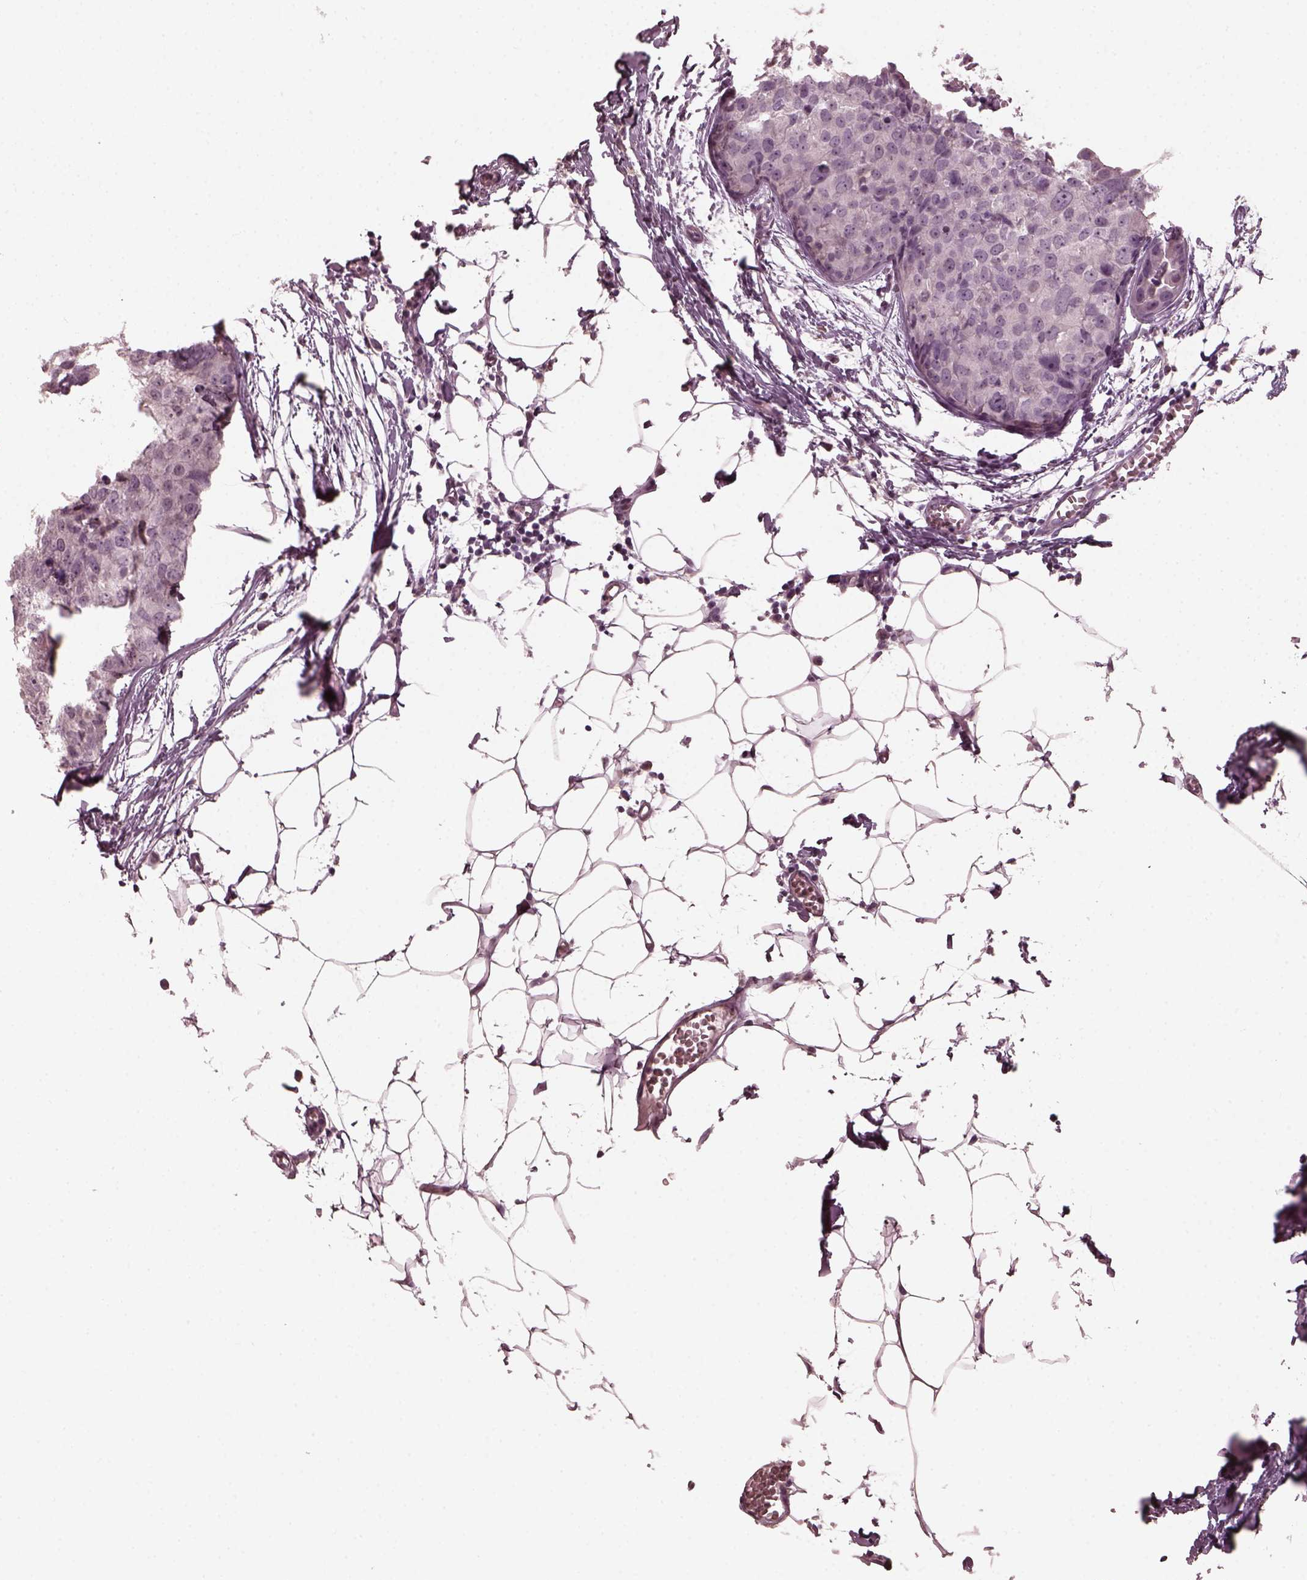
{"staining": {"intensity": "negative", "quantity": "none", "location": "none"}, "tissue": "breast cancer", "cell_type": "Tumor cells", "image_type": "cancer", "snomed": [{"axis": "morphology", "description": "Duct carcinoma"}, {"axis": "topography", "description": "Breast"}], "caption": "Breast infiltrating ductal carcinoma was stained to show a protein in brown. There is no significant positivity in tumor cells.", "gene": "RCVRN", "patient": {"sex": "female", "age": 38}}